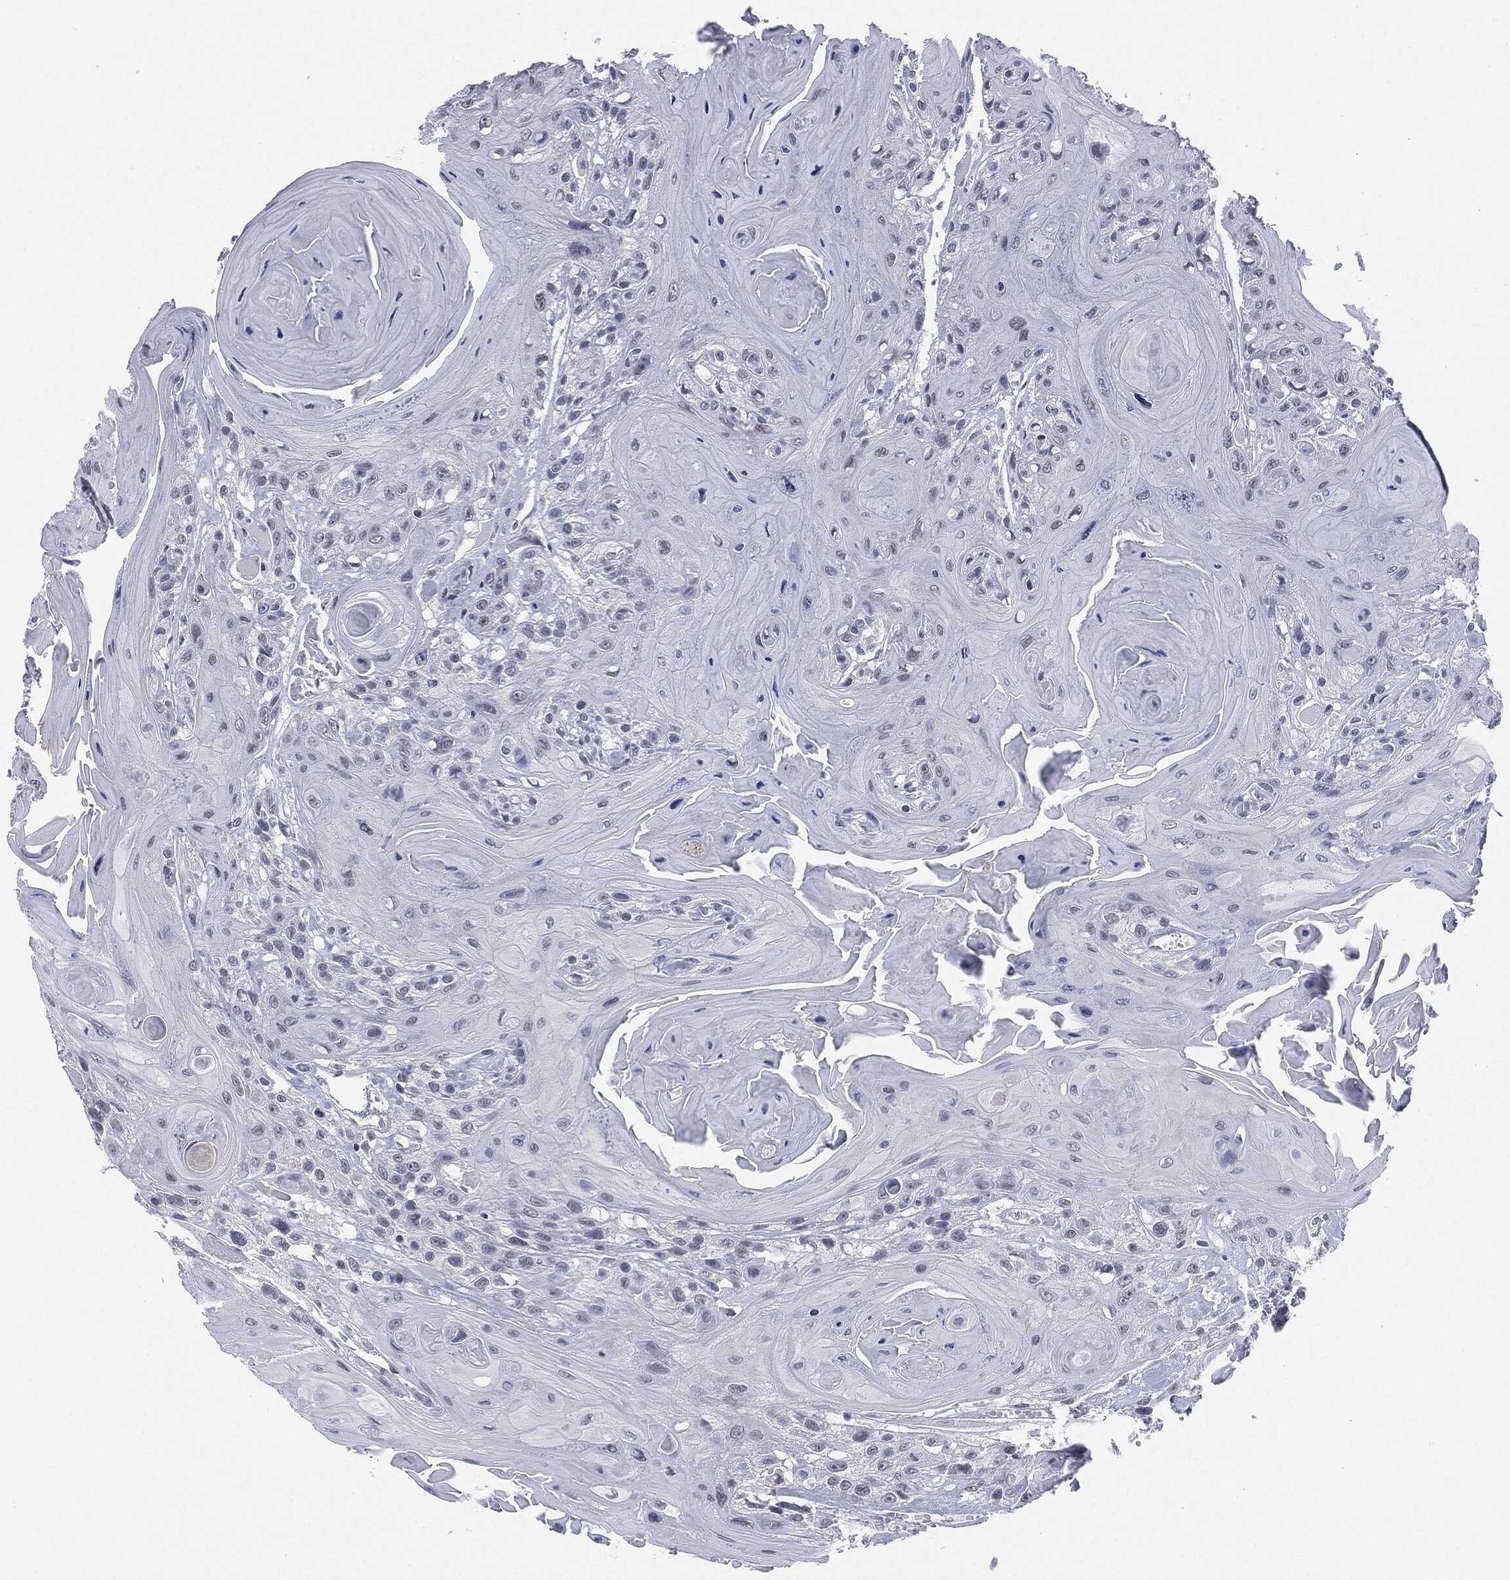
{"staining": {"intensity": "negative", "quantity": "none", "location": "none"}, "tissue": "head and neck cancer", "cell_type": "Tumor cells", "image_type": "cancer", "snomed": [{"axis": "morphology", "description": "Squamous cell carcinoma, NOS"}, {"axis": "topography", "description": "Head-Neck"}], "caption": "Protein analysis of head and neck cancer exhibits no significant positivity in tumor cells.", "gene": "SLC5A5", "patient": {"sex": "female", "age": 59}}